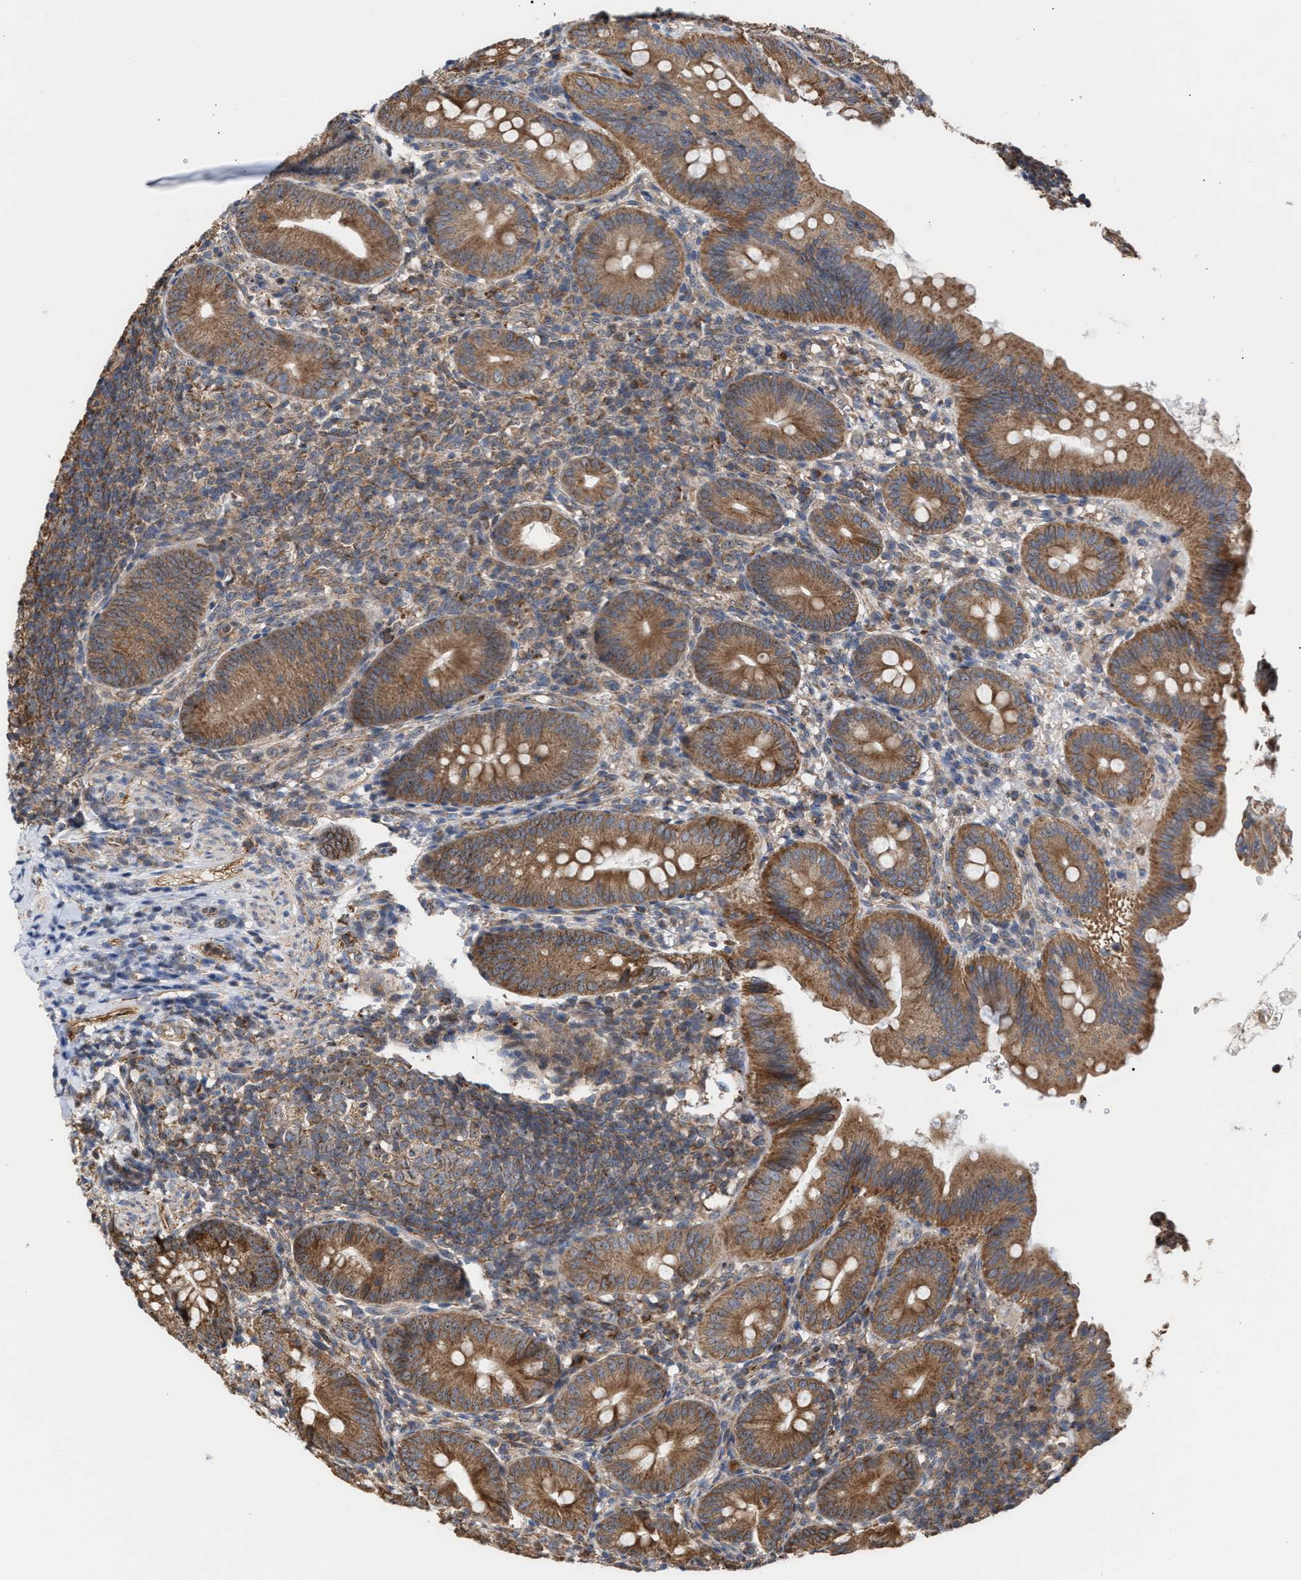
{"staining": {"intensity": "moderate", "quantity": ">75%", "location": "cytoplasmic/membranous"}, "tissue": "appendix", "cell_type": "Glandular cells", "image_type": "normal", "snomed": [{"axis": "morphology", "description": "Normal tissue, NOS"}, {"axis": "topography", "description": "Appendix"}], "caption": "Immunohistochemical staining of normal human appendix demonstrates >75% levels of moderate cytoplasmic/membranous protein expression in approximately >75% of glandular cells.", "gene": "EXOSC2", "patient": {"sex": "male", "age": 1}}